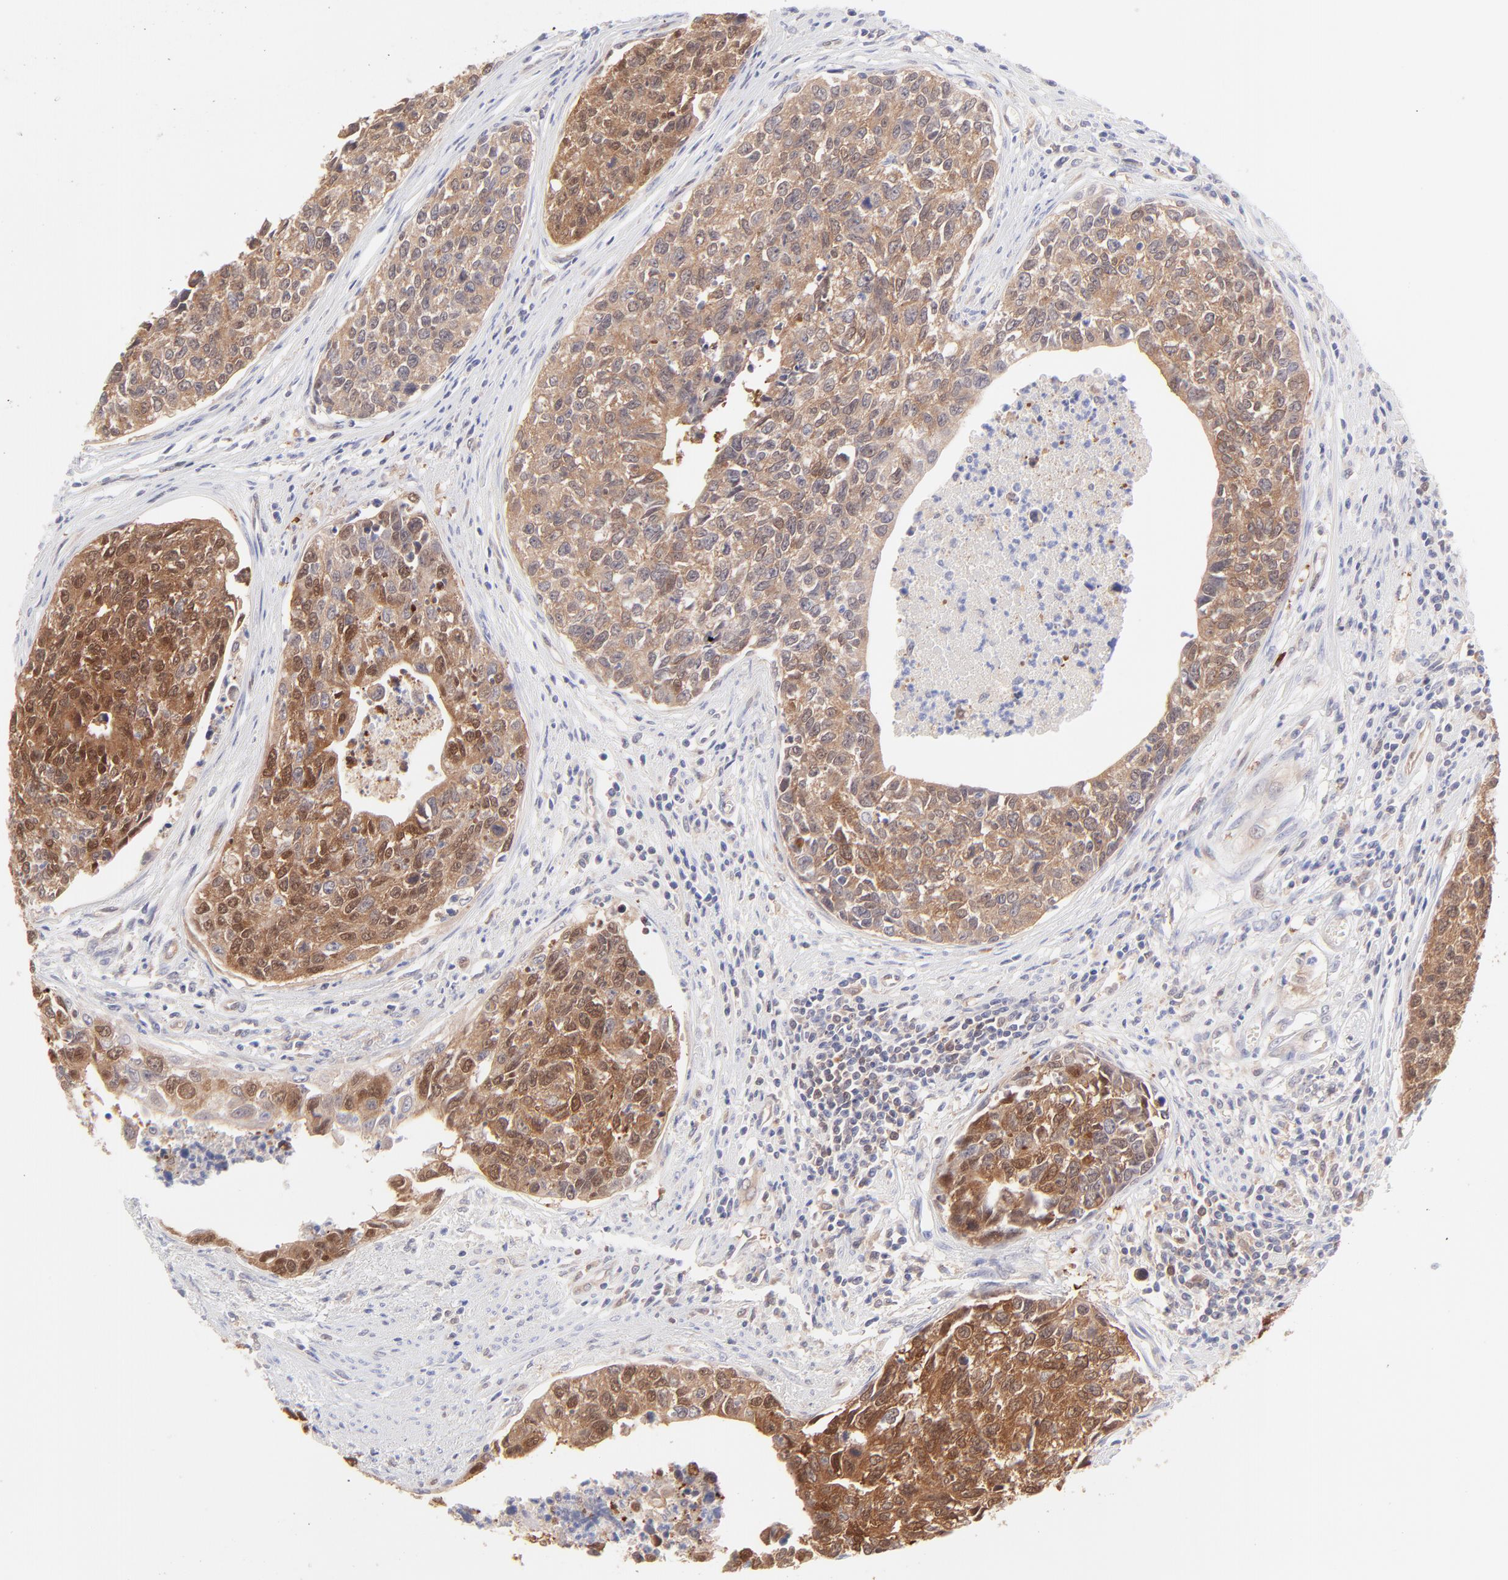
{"staining": {"intensity": "moderate", "quantity": ">75%", "location": "cytoplasmic/membranous"}, "tissue": "urothelial cancer", "cell_type": "Tumor cells", "image_type": "cancer", "snomed": [{"axis": "morphology", "description": "Urothelial carcinoma, High grade"}, {"axis": "topography", "description": "Urinary bladder"}], "caption": "A histopathology image showing moderate cytoplasmic/membranous staining in approximately >75% of tumor cells in high-grade urothelial carcinoma, as visualized by brown immunohistochemical staining.", "gene": "HYAL1", "patient": {"sex": "male", "age": 81}}